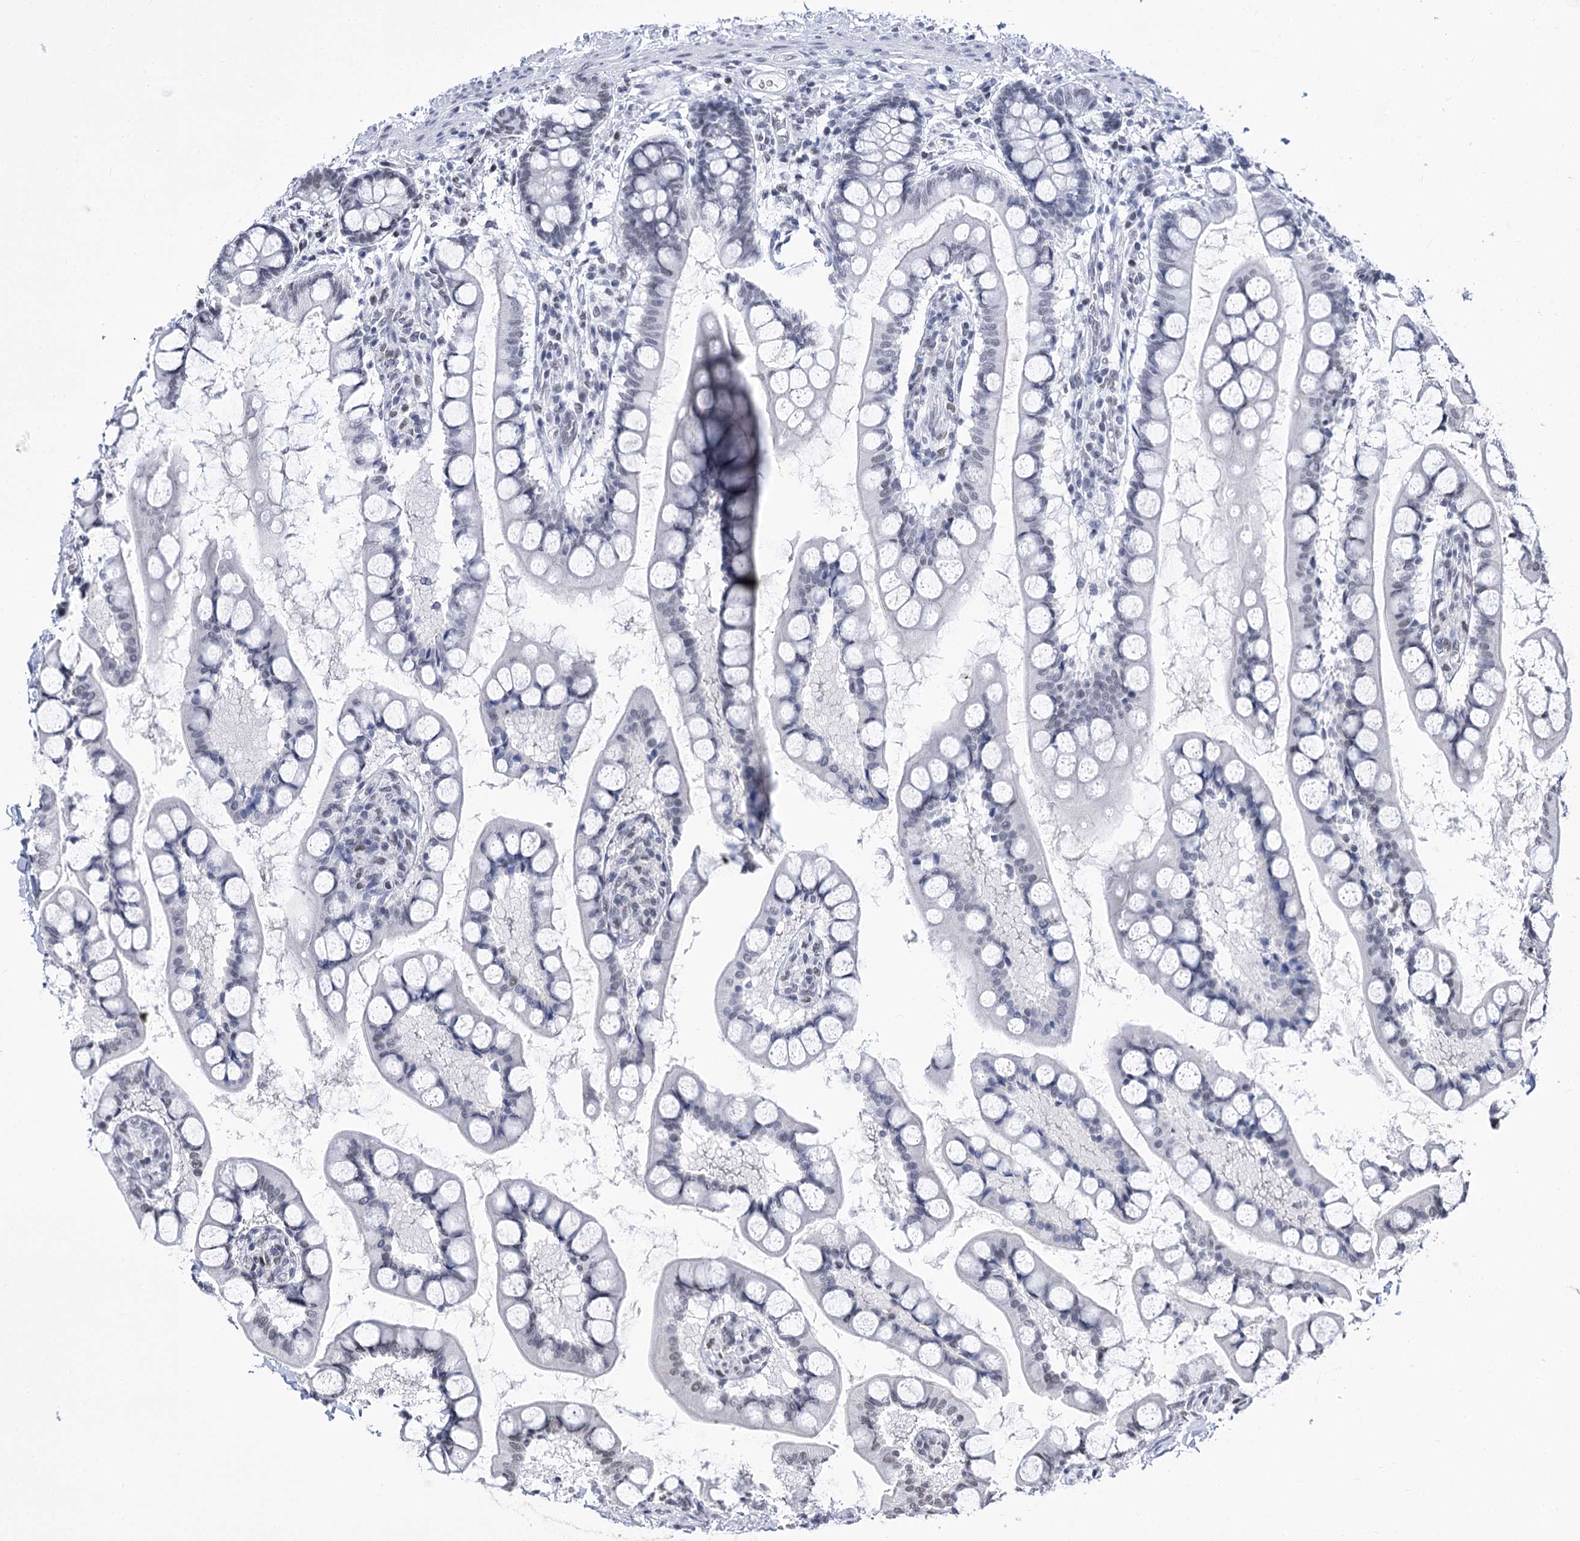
{"staining": {"intensity": "negative", "quantity": "none", "location": "none"}, "tissue": "small intestine", "cell_type": "Glandular cells", "image_type": "normal", "snomed": [{"axis": "morphology", "description": "Normal tissue, NOS"}, {"axis": "topography", "description": "Small intestine"}], "caption": "Protein analysis of normal small intestine shows no significant expression in glandular cells.", "gene": "POU4F3", "patient": {"sex": "male", "age": 52}}